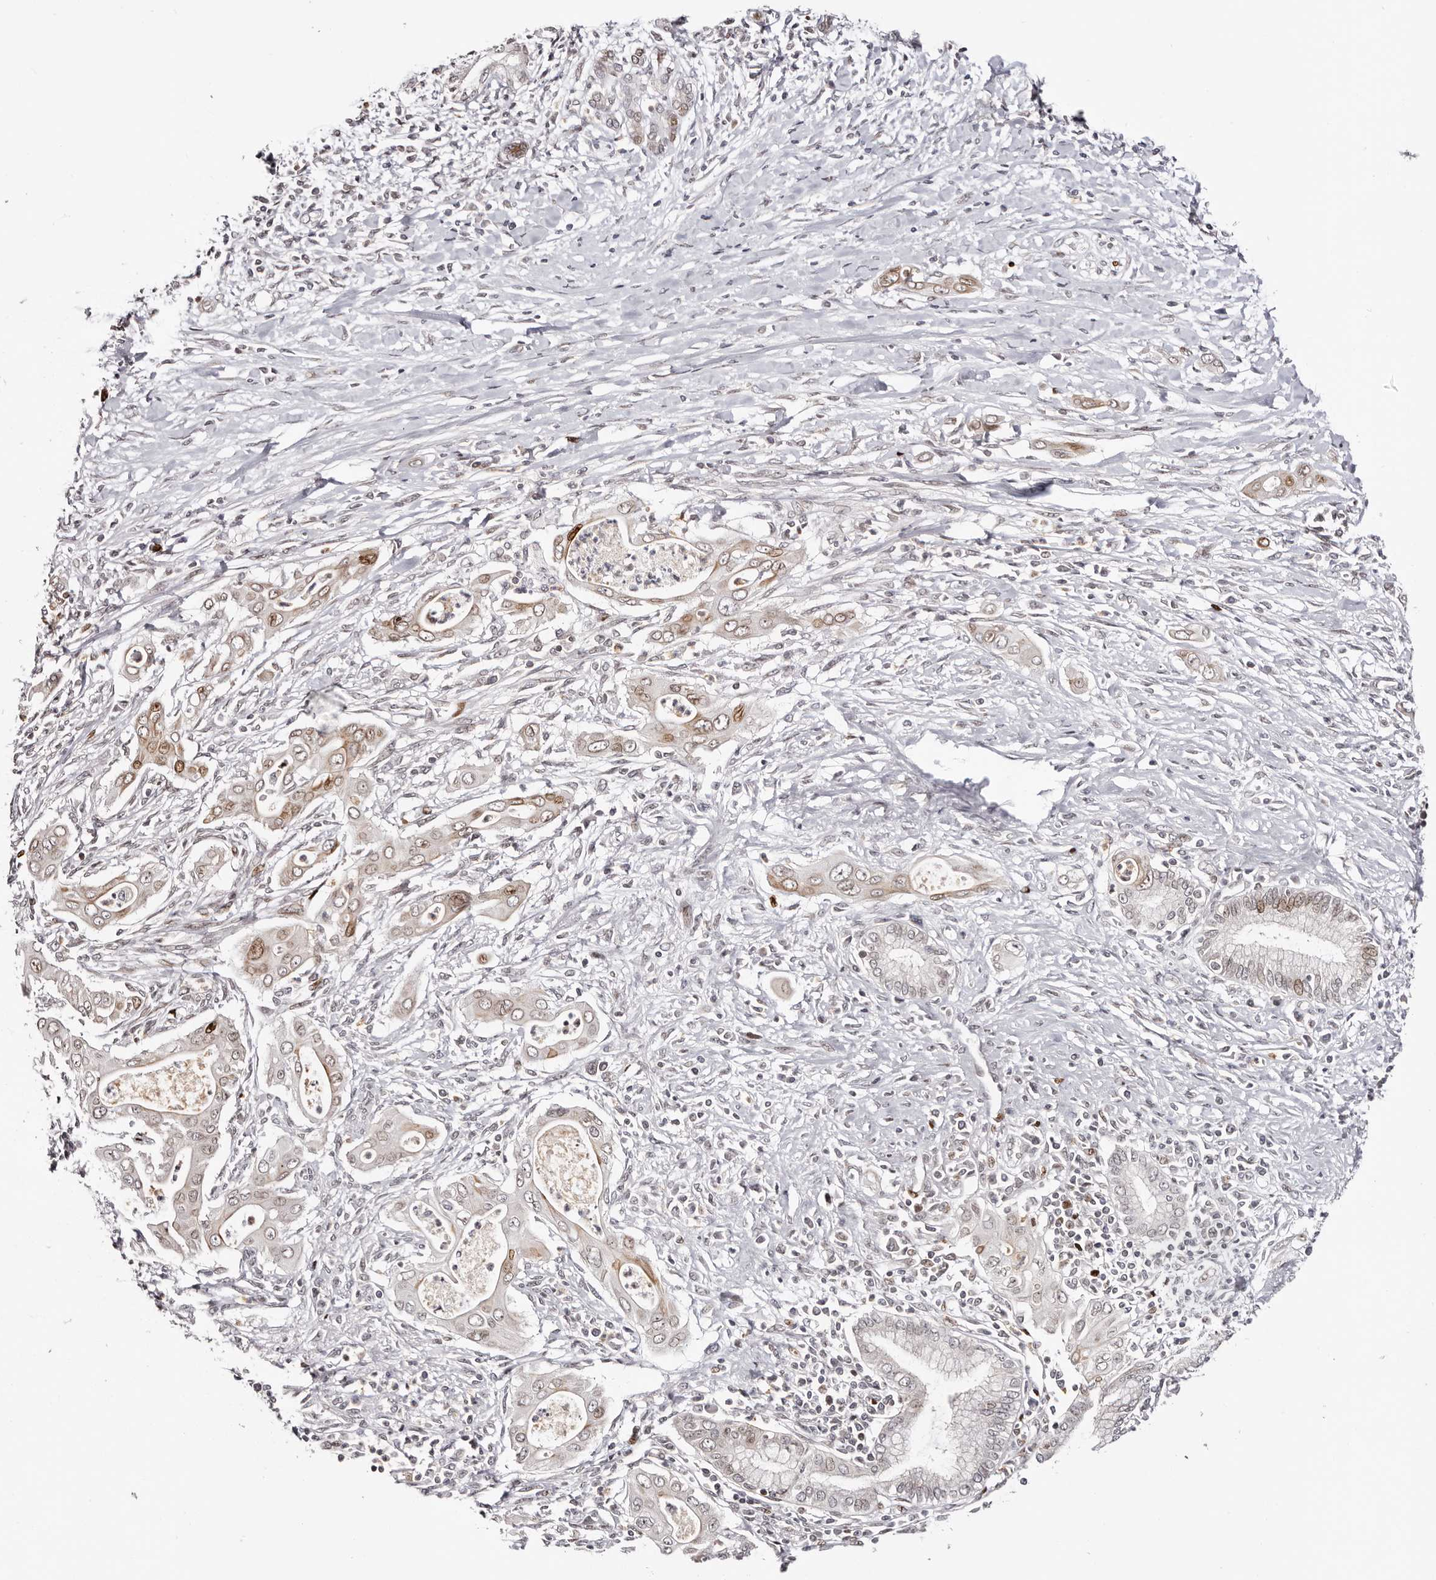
{"staining": {"intensity": "moderate", "quantity": ">75%", "location": "cytoplasmic/membranous,nuclear"}, "tissue": "pancreatic cancer", "cell_type": "Tumor cells", "image_type": "cancer", "snomed": [{"axis": "morphology", "description": "Adenocarcinoma, NOS"}, {"axis": "topography", "description": "Pancreas"}], "caption": "A brown stain labels moderate cytoplasmic/membranous and nuclear expression of a protein in pancreatic adenocarcinoma tumor cells.", "gene": "NUP153", "patient": {"sex": "male", "age": 58}}